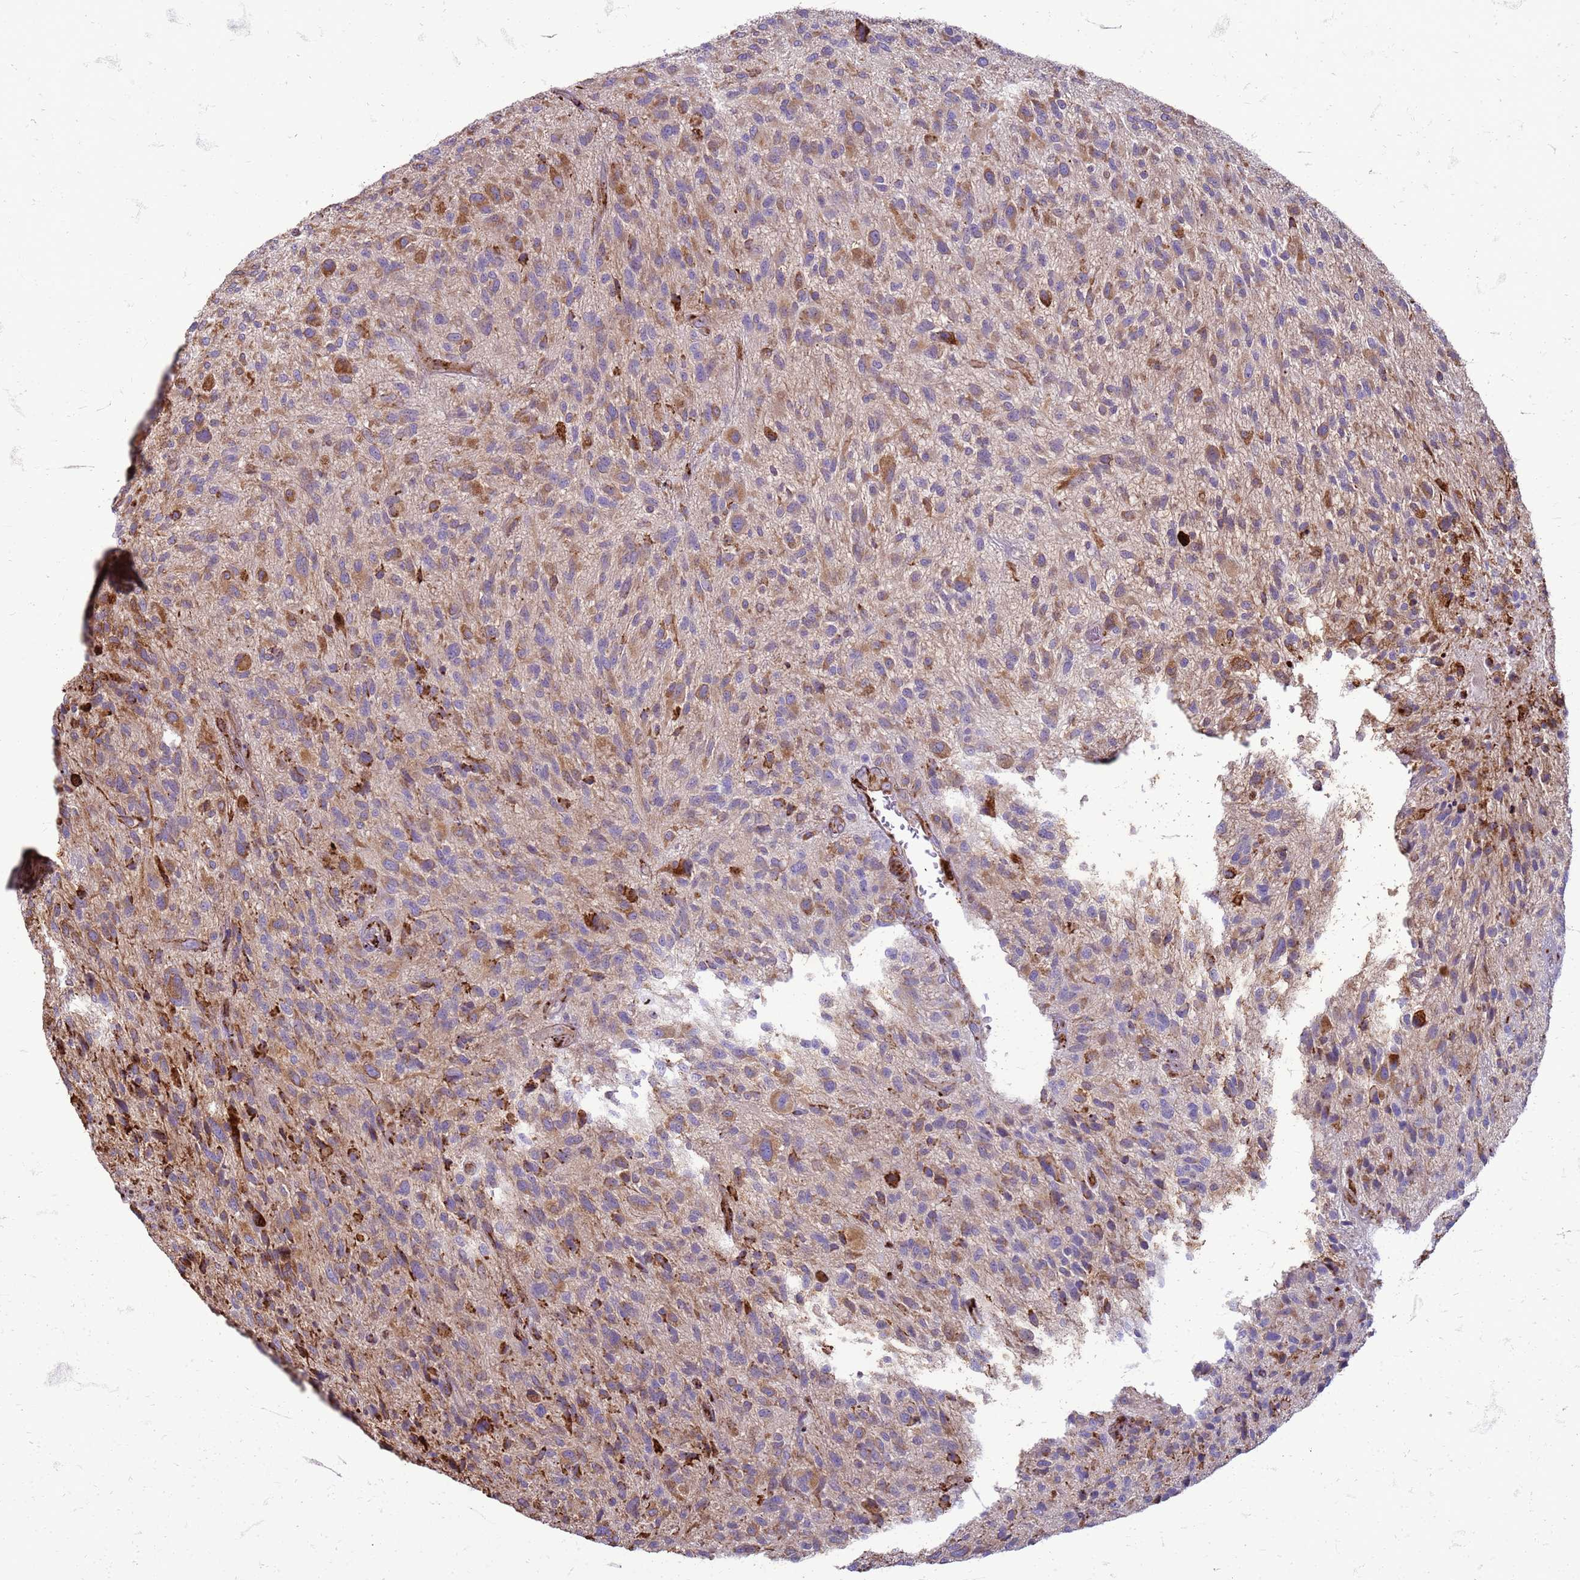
{"staining": {"intensity": "moderate", "quantity": ">75%", "location": "cytoplasmic/membranous"}, "tissue": "glioma", "cell_type": "Tumor cells", "image_type": "cancer", "snomed": [{"axis": "morphology", "description": "Glioma, malignant, High grade"}, {"axis": "topography", "description": "Brain"}], "caption": "Immunohistochemistry (IHC) micrograph of glioma stained for a protein (brown), which reveals medium levels of moderate cytoplasmic/membranous positivity in approximately >75% of tumor cells.", "gene": "PDK3", "patient": {"sex": "male", "age": 47}}